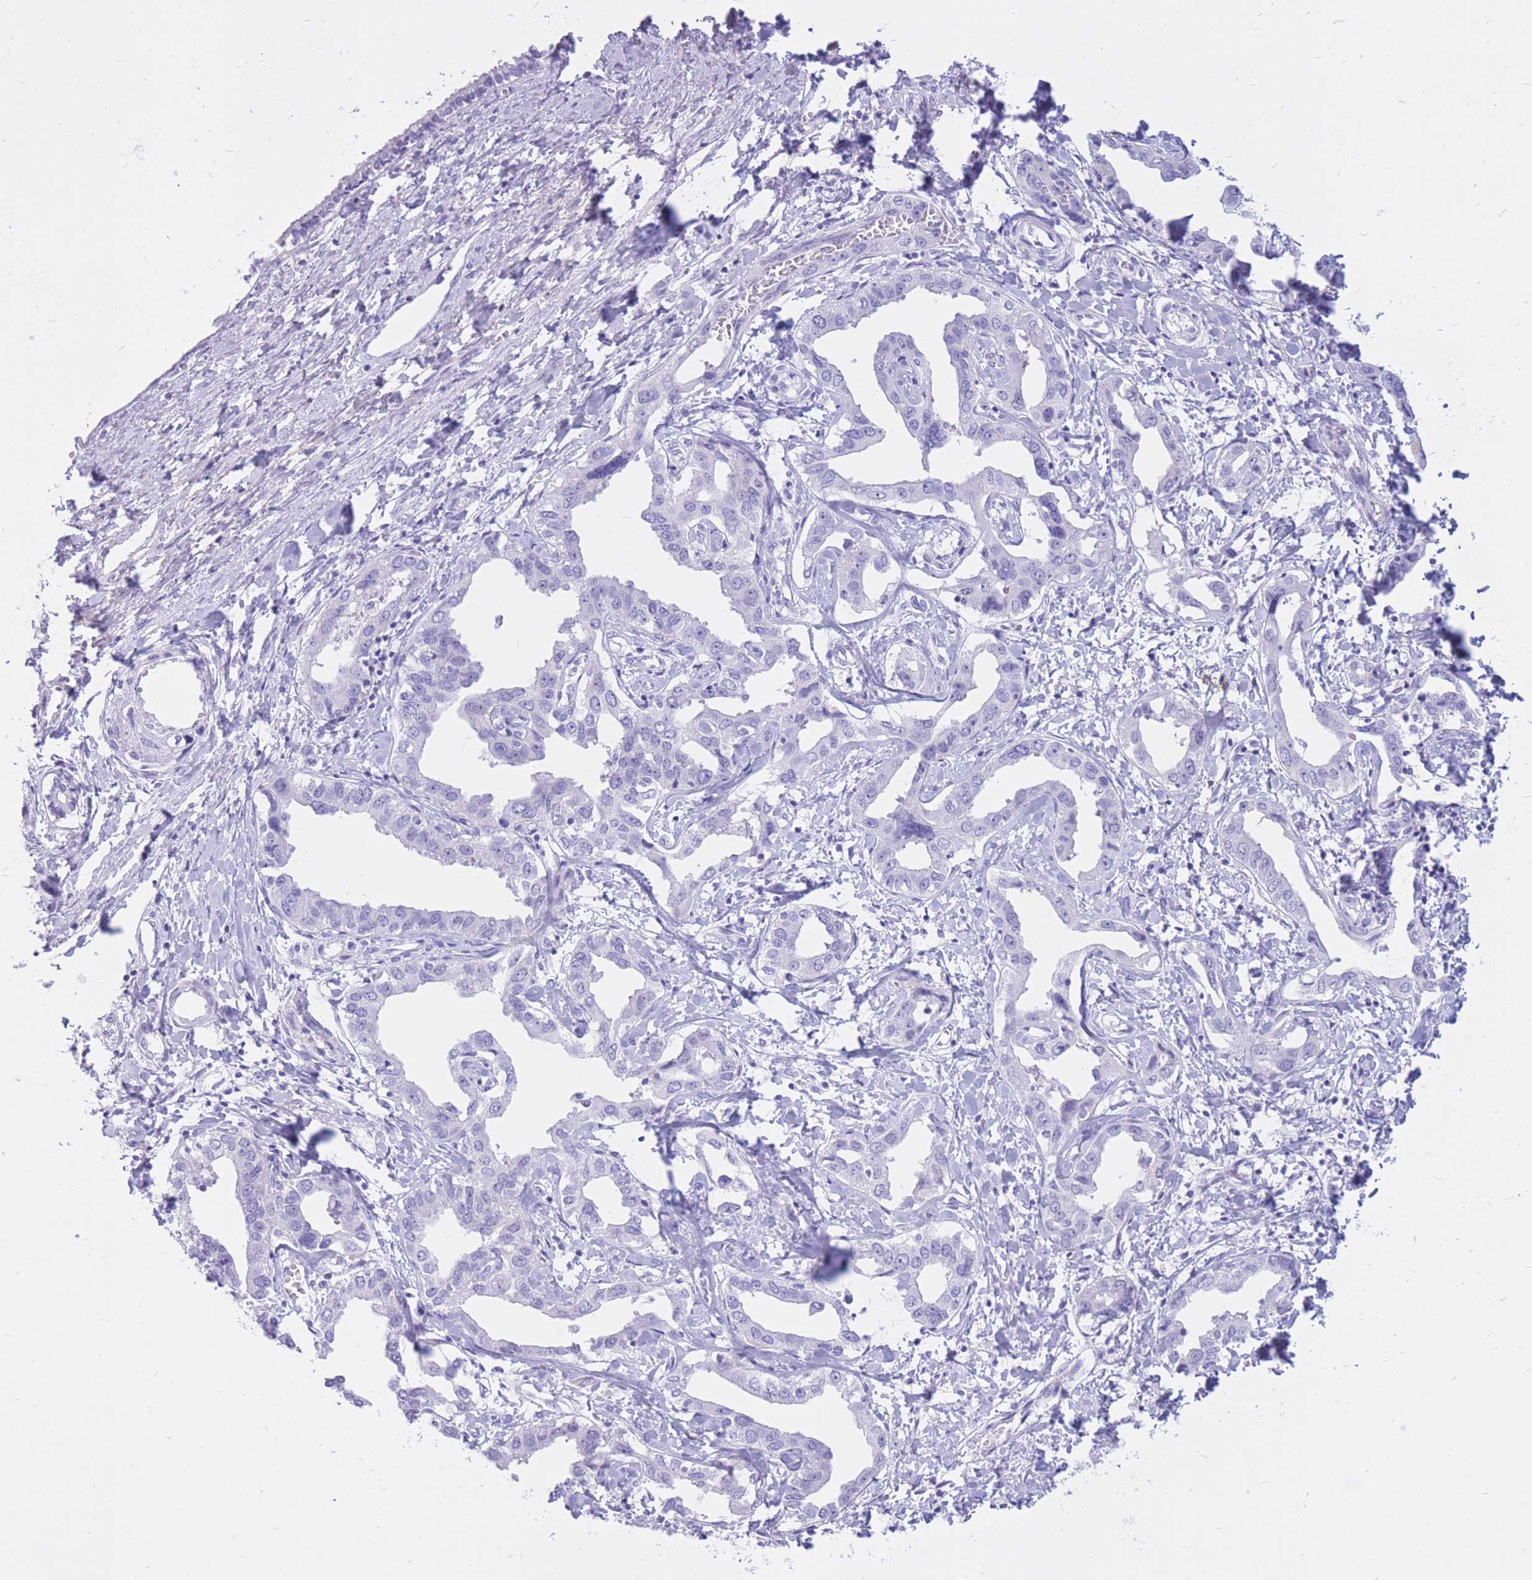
{"staining": {"intensity": "negative", "quantity": "none", "location": "none"}, "tissue": "liver cancer", "cell_type": "Tumor cells", "image_type": "cancer", "snomed": [{"axis": "morphology", "description": "Cholangiocarcinoma"}, {"axis": "topography", "description": "Liver"}], "caption": "Immunohistochemical staining of human cholangiocarcinoma (liver) displays no significant expression in tumor cells.", "gene": "CYP21A2", "patient": {"sex": "male", "age": 59}}